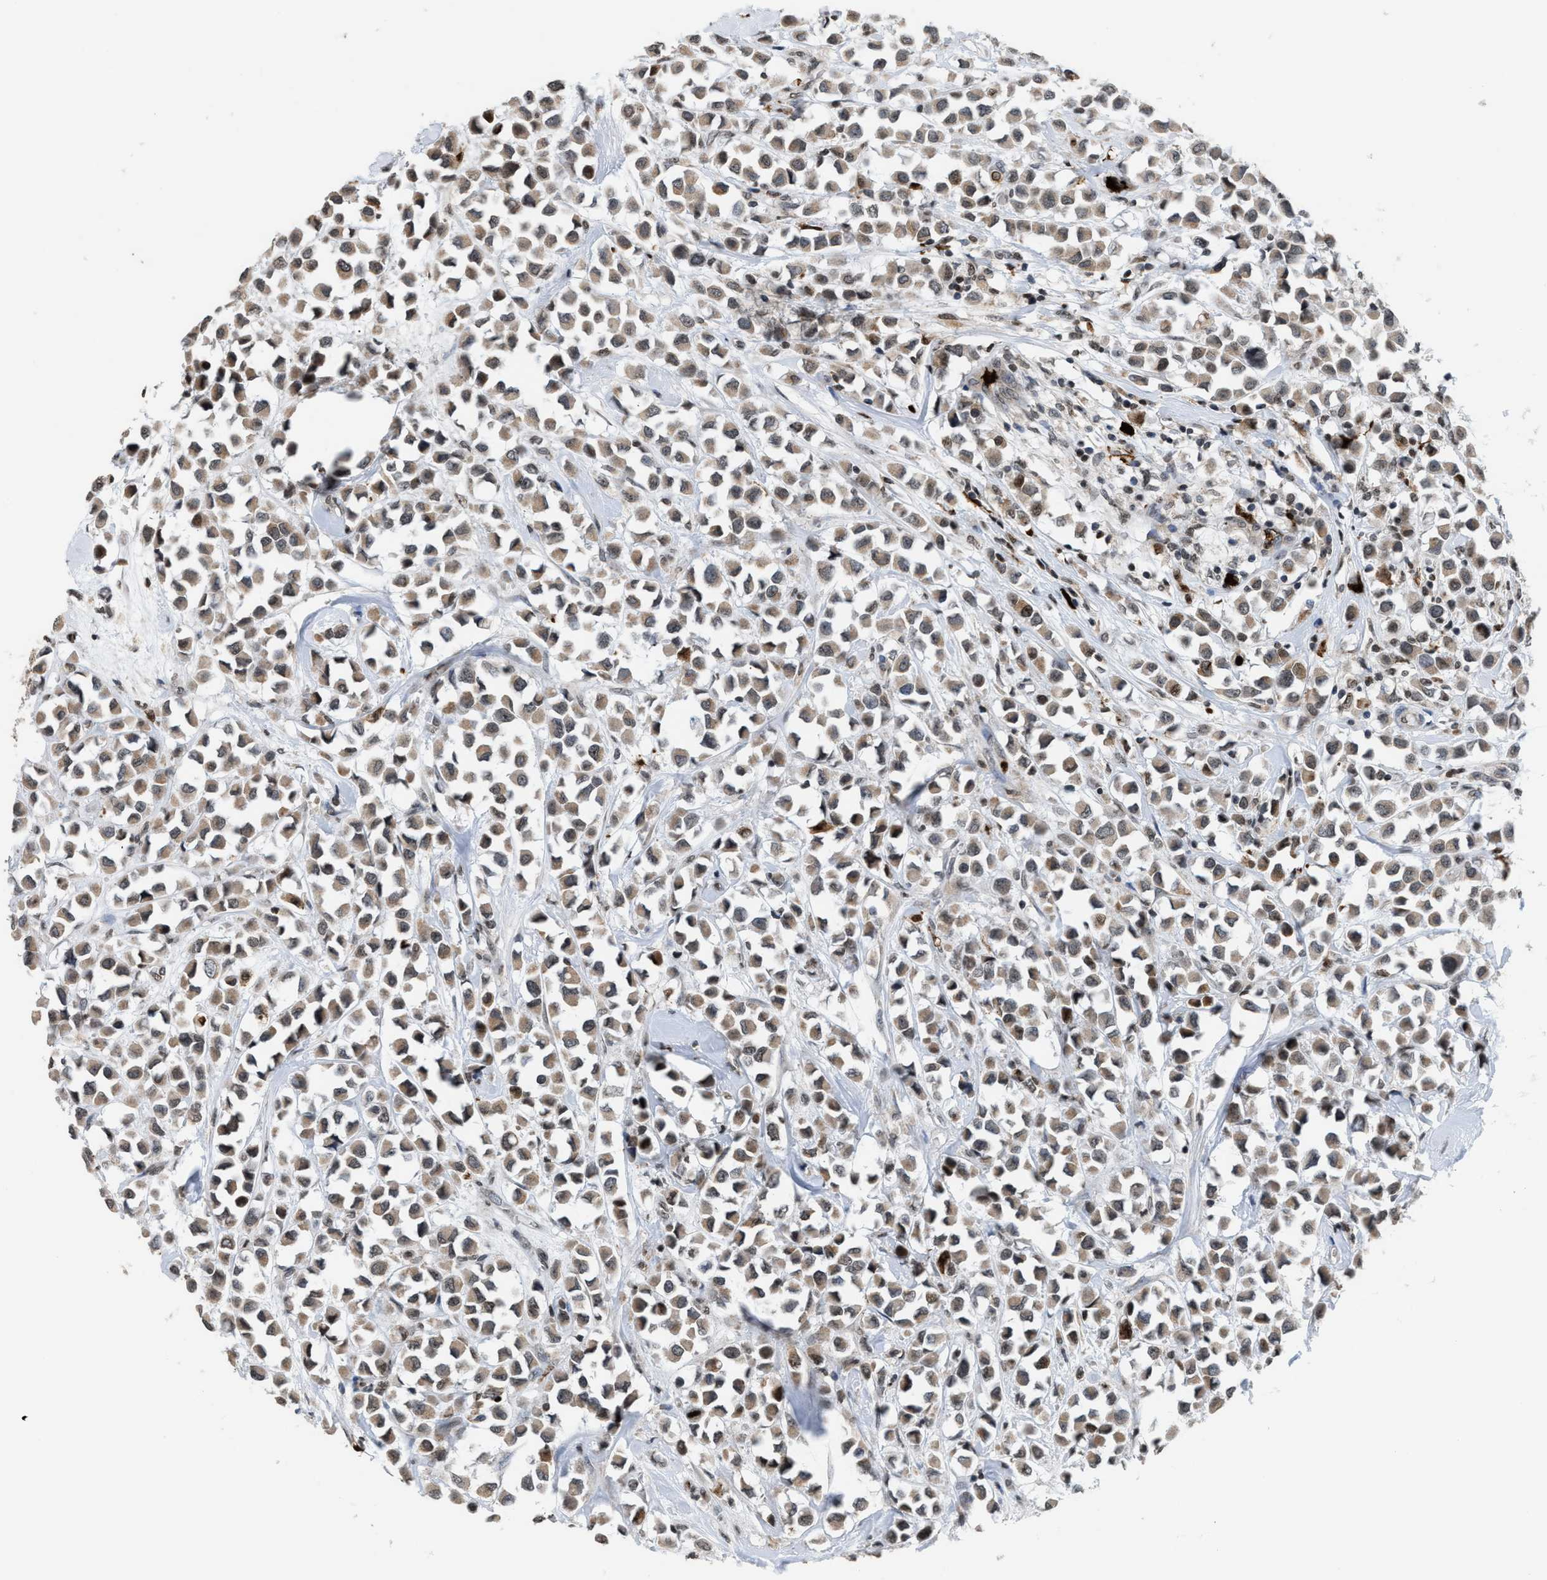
{"staining": {"intensity": "weak", "quantity": ">75%", "location": "cytoplasmic/membranous"}, "tissue": "breast cancer", "cell_type": "Tumor cells", "image_type": "cancer", "snomed": [{"axis": "morphology", "description": "Duct carcinoma"}, {"axis": "topography", "description": "Breast"}], "caption": "A micrograph of breast cancer stained for a protein shows weak cytoplasmic/membranous brown staining in tumor cells. (DAB (3,3'-diaminobenzidine) IHC with brightfield microscopy, high magnification).", "gene": "PRUNE2", "patient": {"sex": "female", "age": 61}}